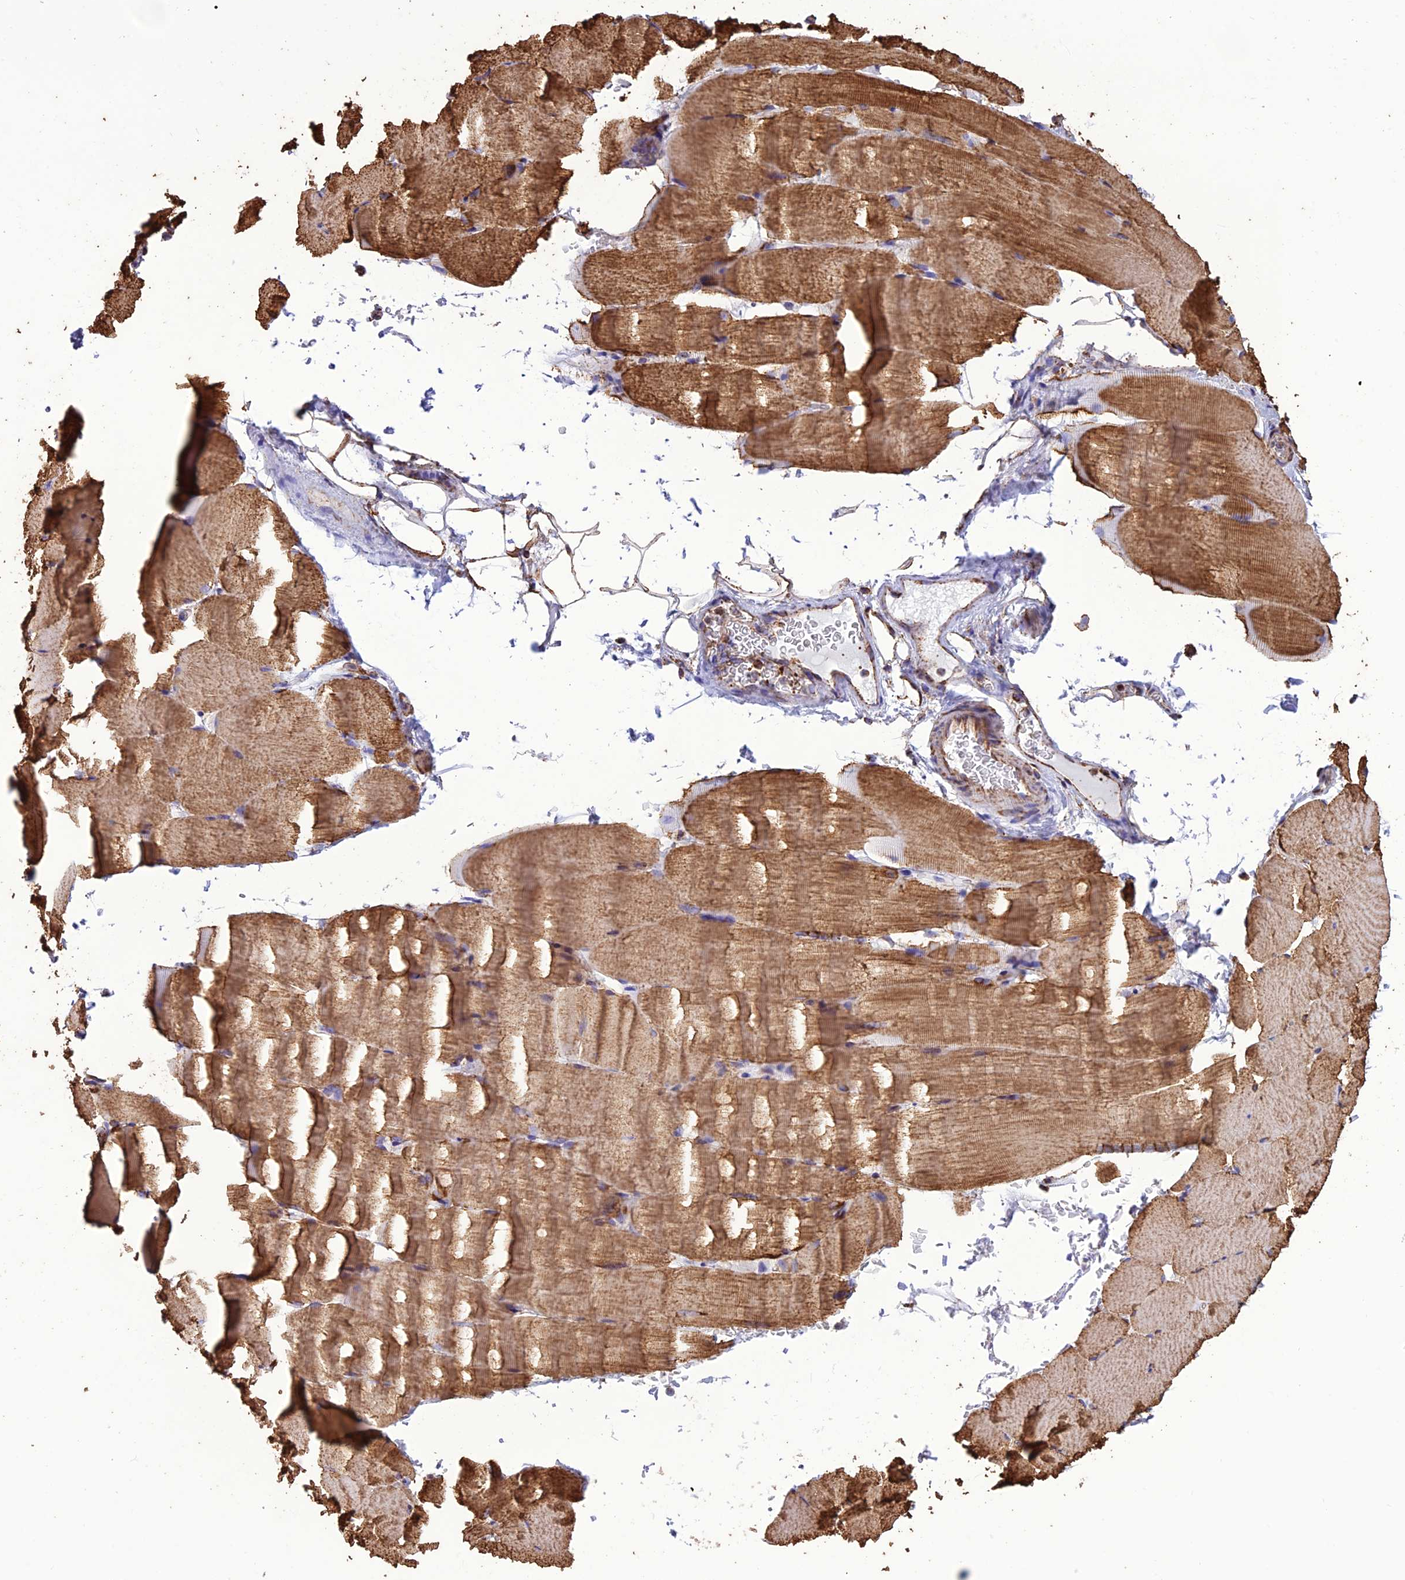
{"staining": {"intensity": "moderate", "quantity": "25%-75%", "location": "cytoplasmic/membranous"}, "tissue": "skeletal muscle", "cell_type": "Myocytes", "image_type": "normal", "snomed": [{"axis": "morphology", "description": "Normal tissue, NOS"}, {"axis": "topography", "description": "Skeletal muscle"}, {"axis": "topography", "description": "Parathyroid gland"}], "caption": "DAB immunohistochemical staining of normal human skeletal muscle demonstrates moderate cytoplasmic/membranous protein expression in approximately 25%-75% of myocytes.", "gene": "NDUFAF1", "patient": {"sex": "female", "age": 37}}